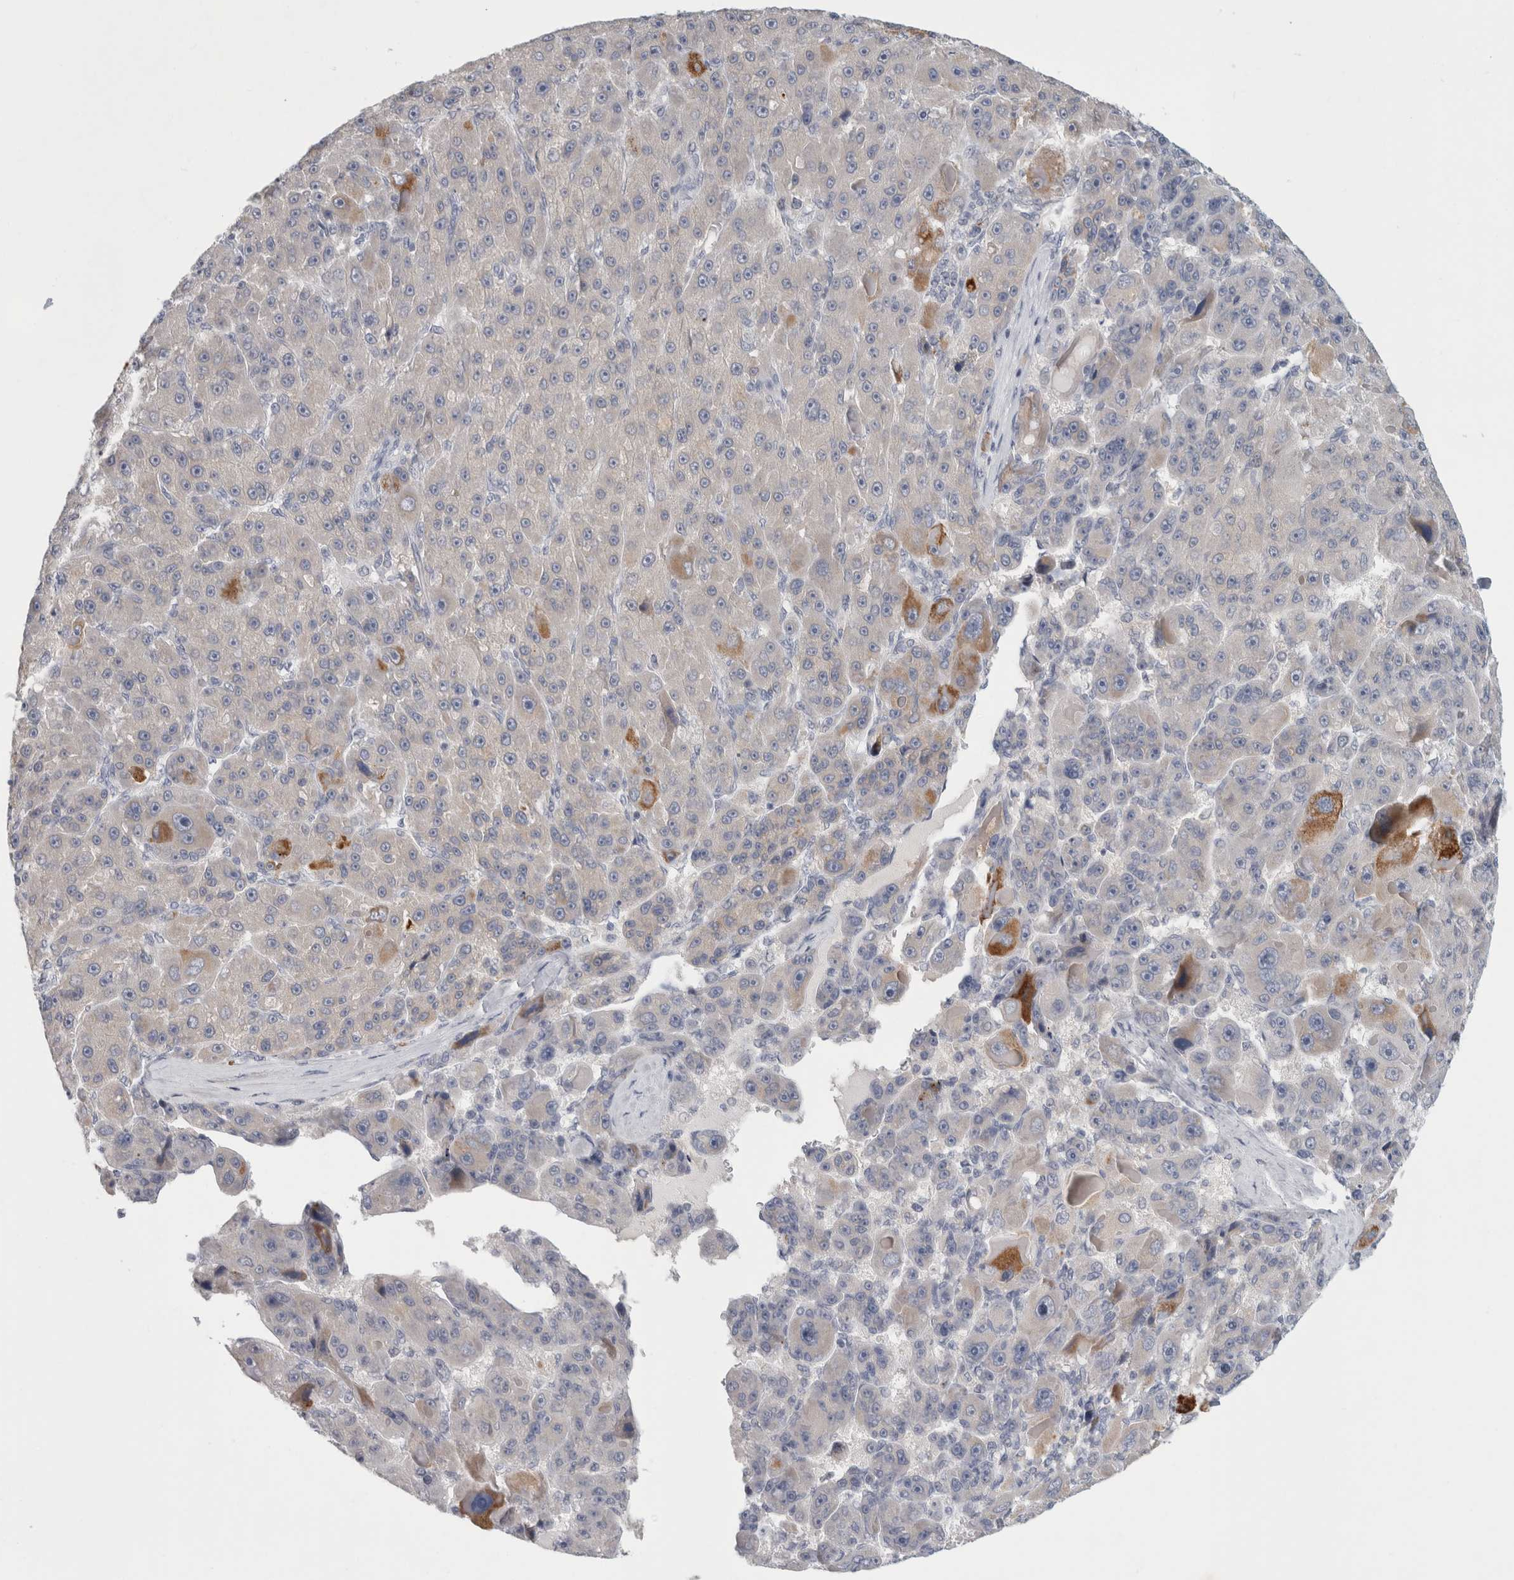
{"staining": {"intensity": "moderate", "quantity": "<25%", "location": "cytoplasmic/membranous"}, "tissue": "liver cancer", "cell_type": "Tumor cells", "image_type": "cancer", "snomed": [{"axis": "morphology", "description": "Carcinoma, Hepatocellular, NOS"}, {"axis": "topography", "description": "Liver"}], "caption": "A low amount of moderate cytoplasmic/membranous expression is identified in about <25% of tumor cells in liver cancer (hepatocellular carcinoma) tissue.", "gene": "NIPA1", "patient": {"sex": "male", "age": 76}}